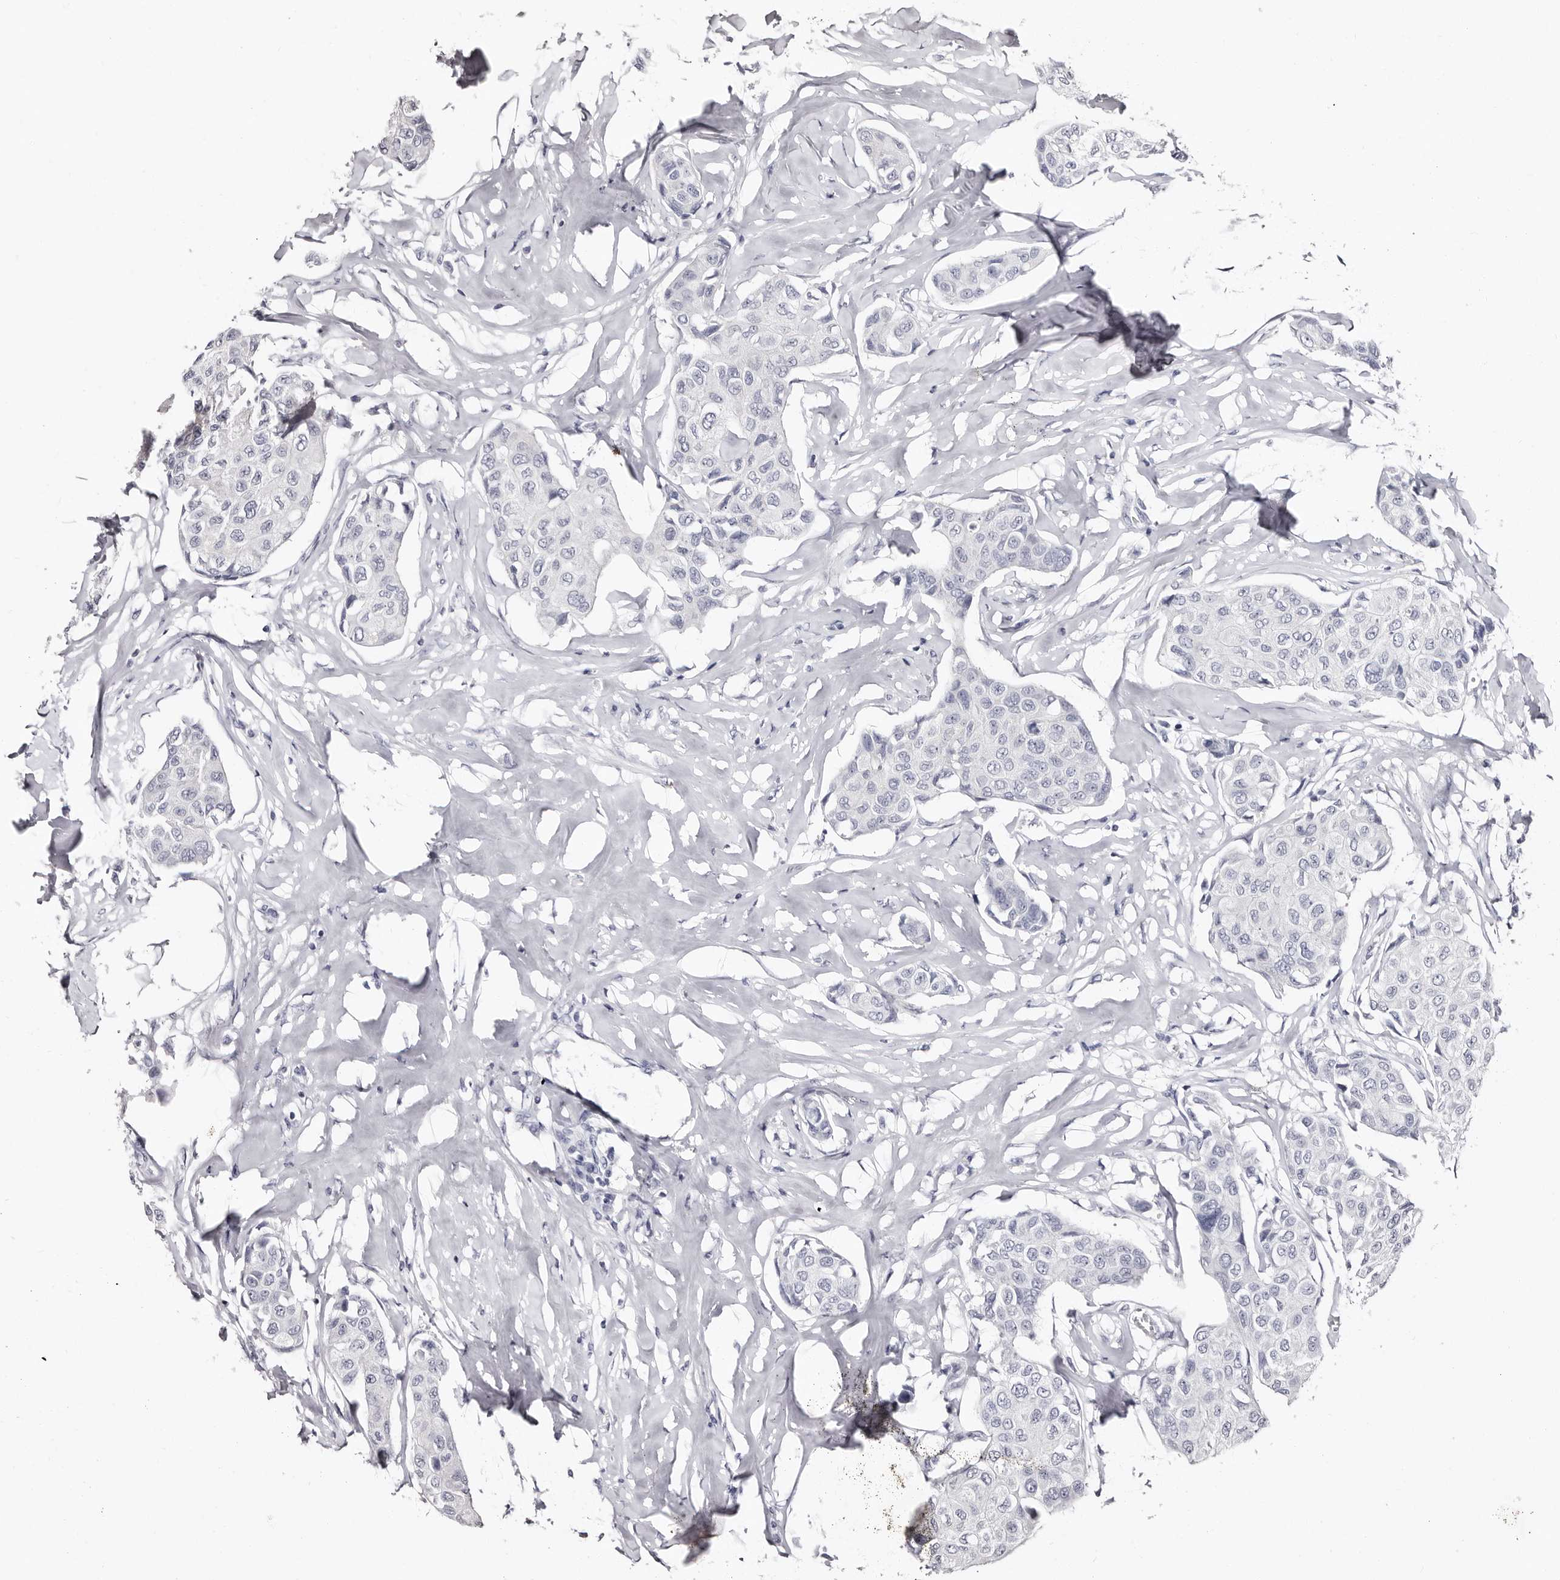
{"staining": {"intensity": "negative", "quantity": "none", "location": "none"}, "tissue": "breast cancer", "cell_type": "Tumor cells", "image_type": "cancer", "snomed": [{"axis": "morphology", "description": "Duct carcinoma"}, {"axis": "topography", "description": "Breast"}], "caption": "Immunohistochemical staining of breast intraductal carcinoma displays no significant positivity in tumor cells.", "gene": "PHF20L1", "patient": {"sex": "female", "age": 80}}